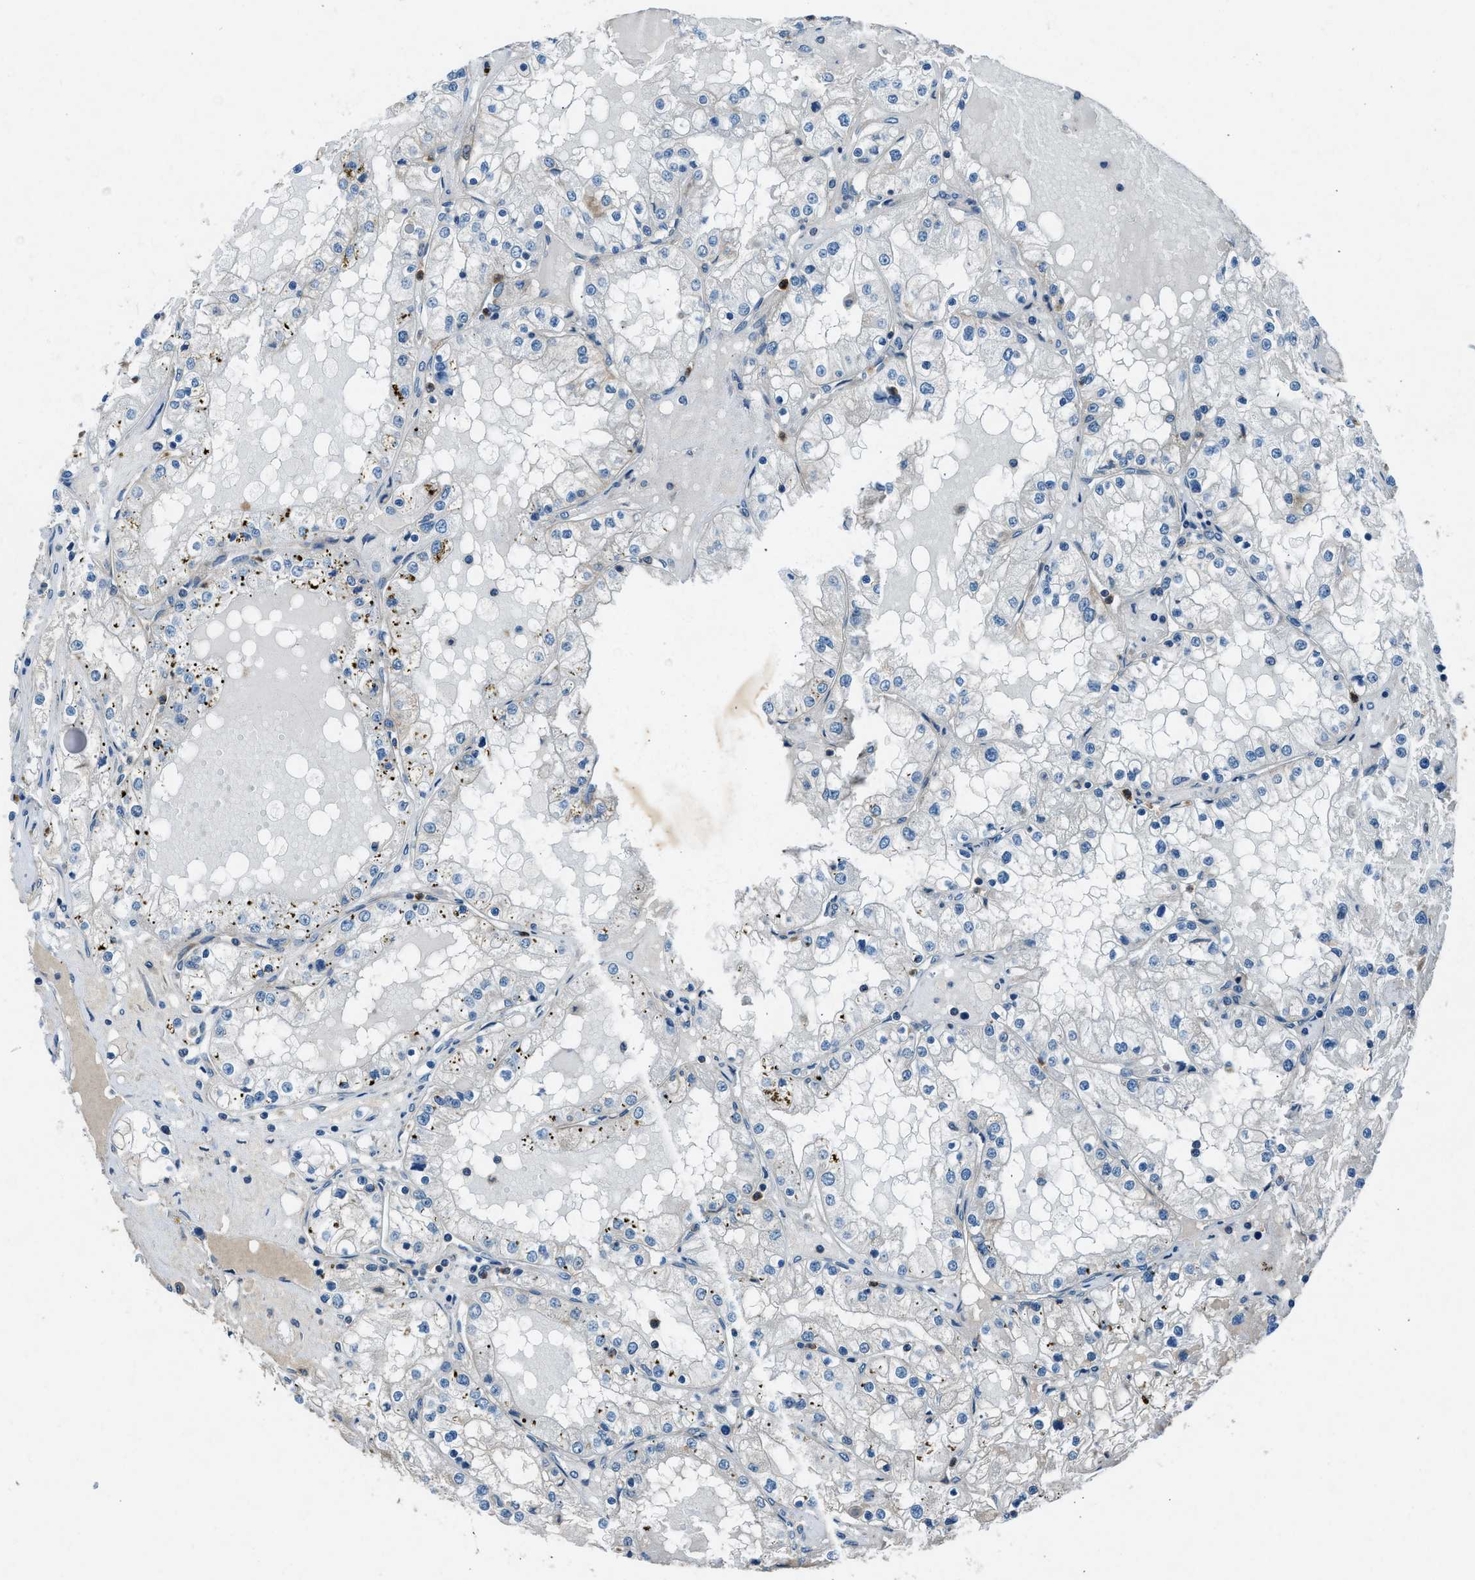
{"staining": {"intensity": "negative", "quantity": "none", "location": "none"}, "tissue": "renal cancer", "cell_type": "Tumor cells", "image_type": "cancer", "snomed": [{"axis": "morphology", "description": "Adenocarcinoma, NOS"}, {"axis": "topography", "description": "Kidney"}], "caption": "This is a photomicrograph of immunohistochemistry staining of renal cancer (adenocarcinoma), which shows no staining in tumor cells.", "gene": "BMP1", "patient": {"sex": "male", "age": 68}}